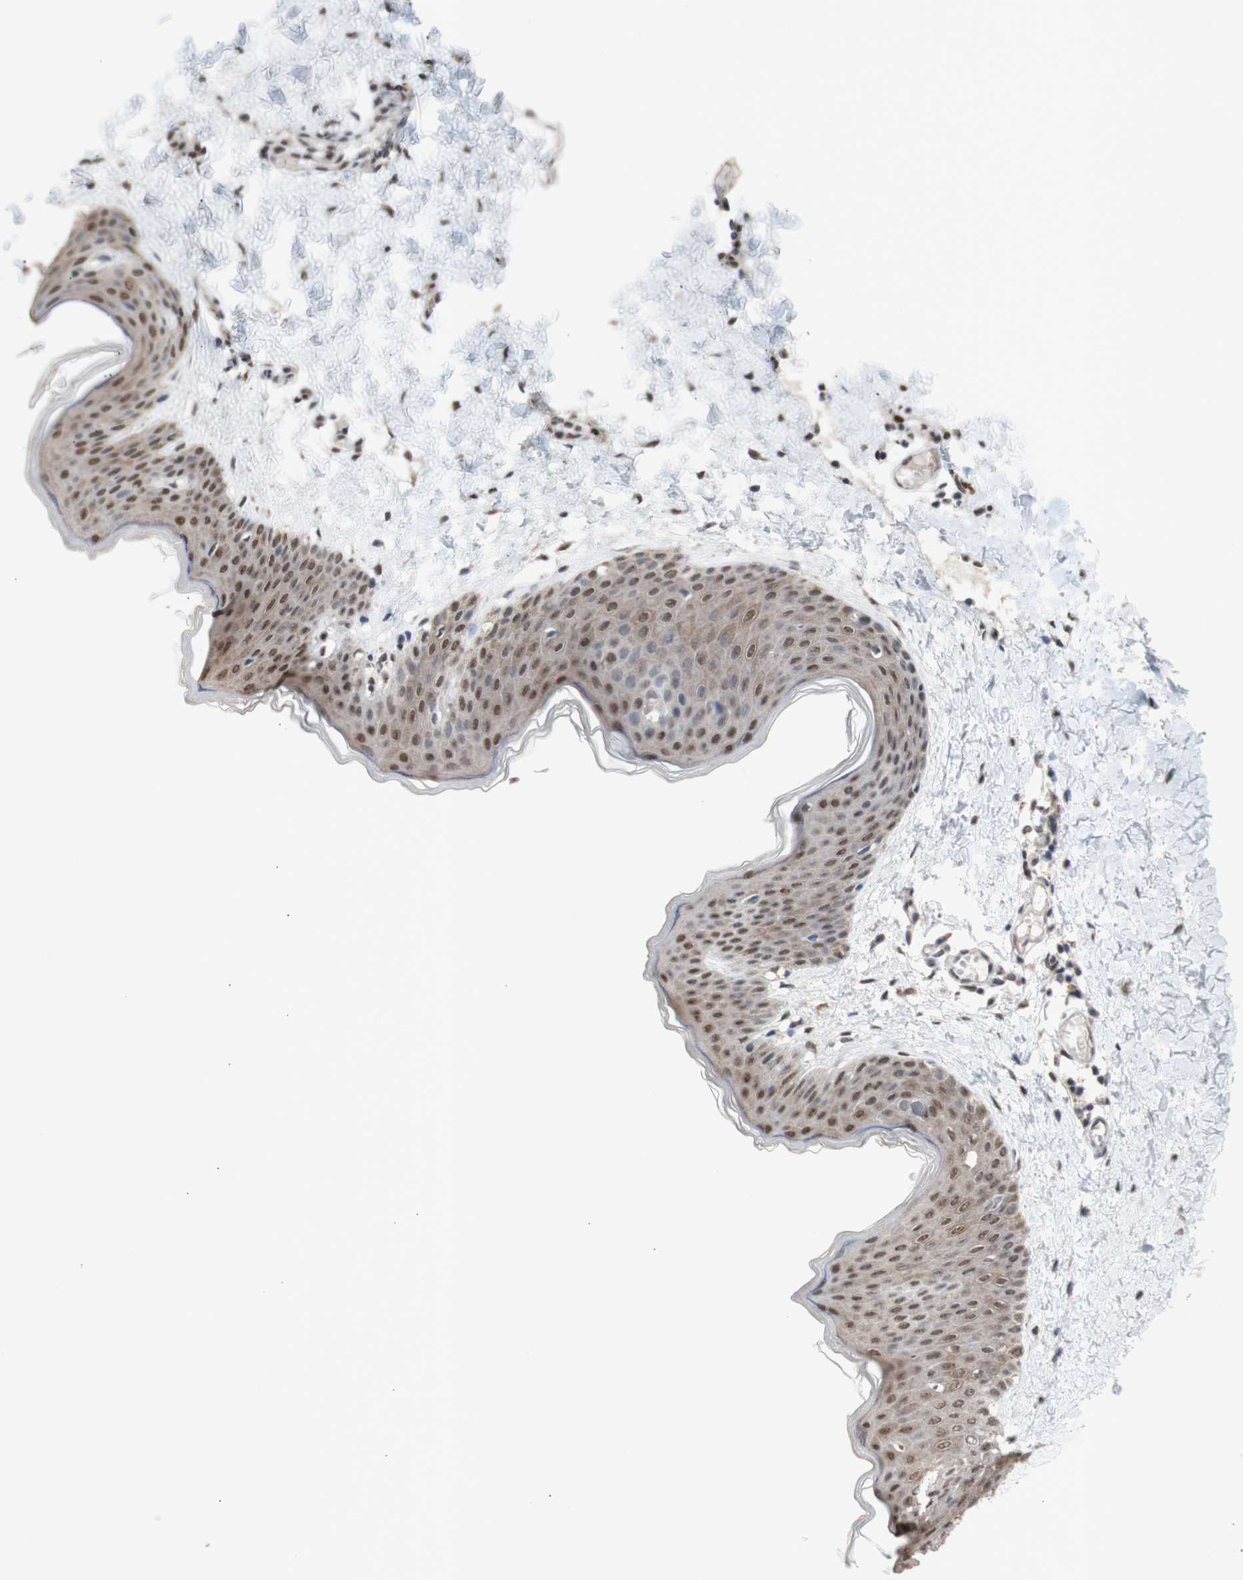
{"staining": {"intensity": "moderate", "quantity": ">75%", "location": "nuclear"}, "tissue": "skin", "cell_type": "Fibroblasts", "image_type": "normal", "snomed": [{"axis": "morphology", "description": "Normal tissue, NOS"}, {"axis": "topography", "description": "Skin"}], "caption": "Immunohistochemistry of benign skin reveals medium levels of moderate nuclear positivity in about >75% of fibroblasts.", "gene": "SFPQ", "patient": {"sex": "female", "age": 17}}